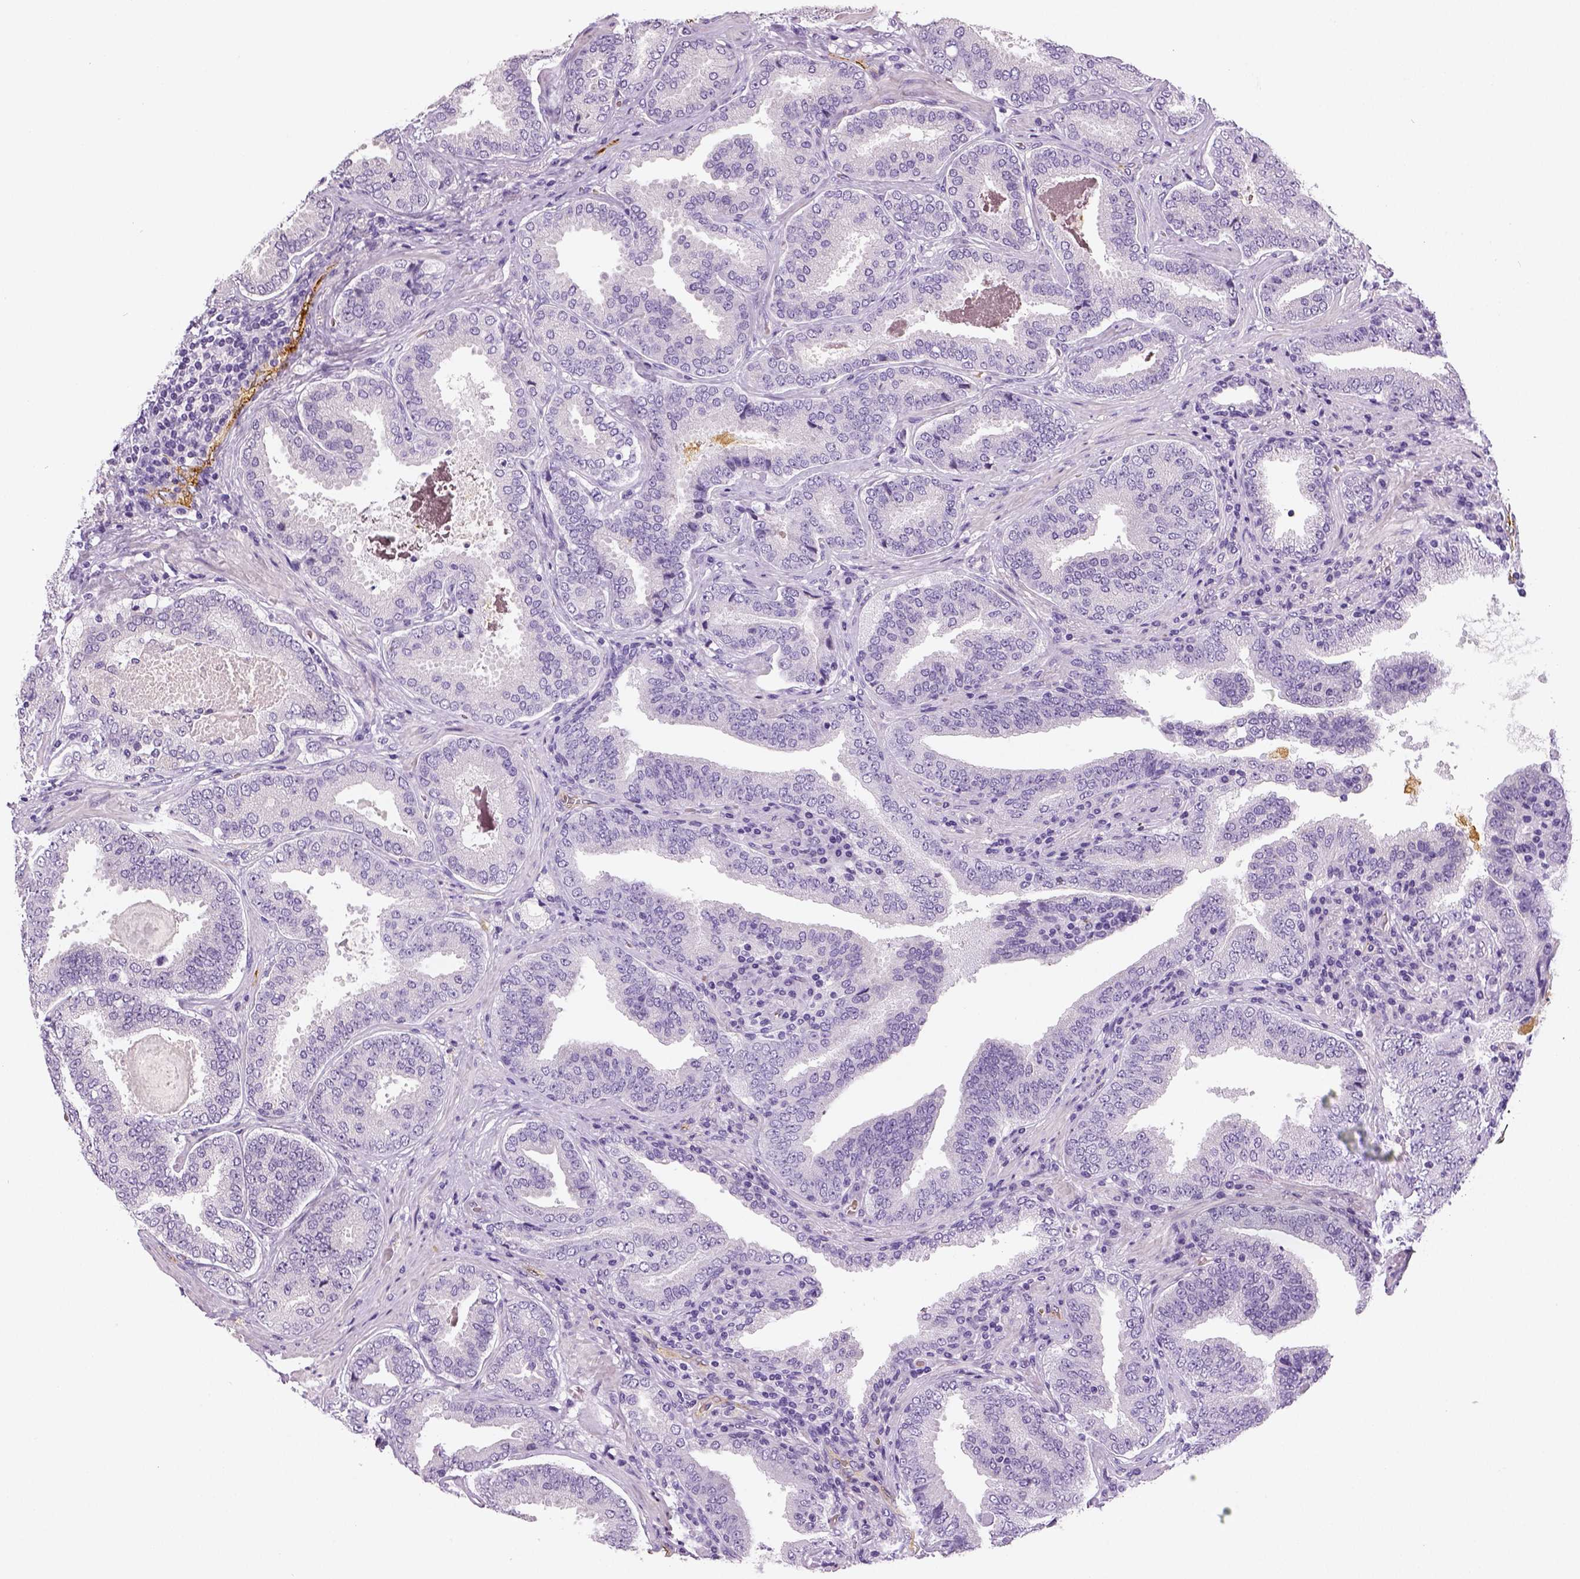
{"staining": {"intensity": "negative", "quantity": "none", "location": "none"}, "tissue": "prostate cancer", "cell_type": "Tumor cells", "image_type": "cancer", "snomed": [{"axis": "morphology", "description": "Adenocarcinoma, NOS"}, {"axis": "topography", "description": "Prostate"}], "caption": "Prostate cancer (adenocarcinoma) stained for a protein using immunohistochemistry (IHC) demonstrates no expression tumor cells.", "gene": "TSPAN7", "patient": {"sex": "male", "age": 64}}